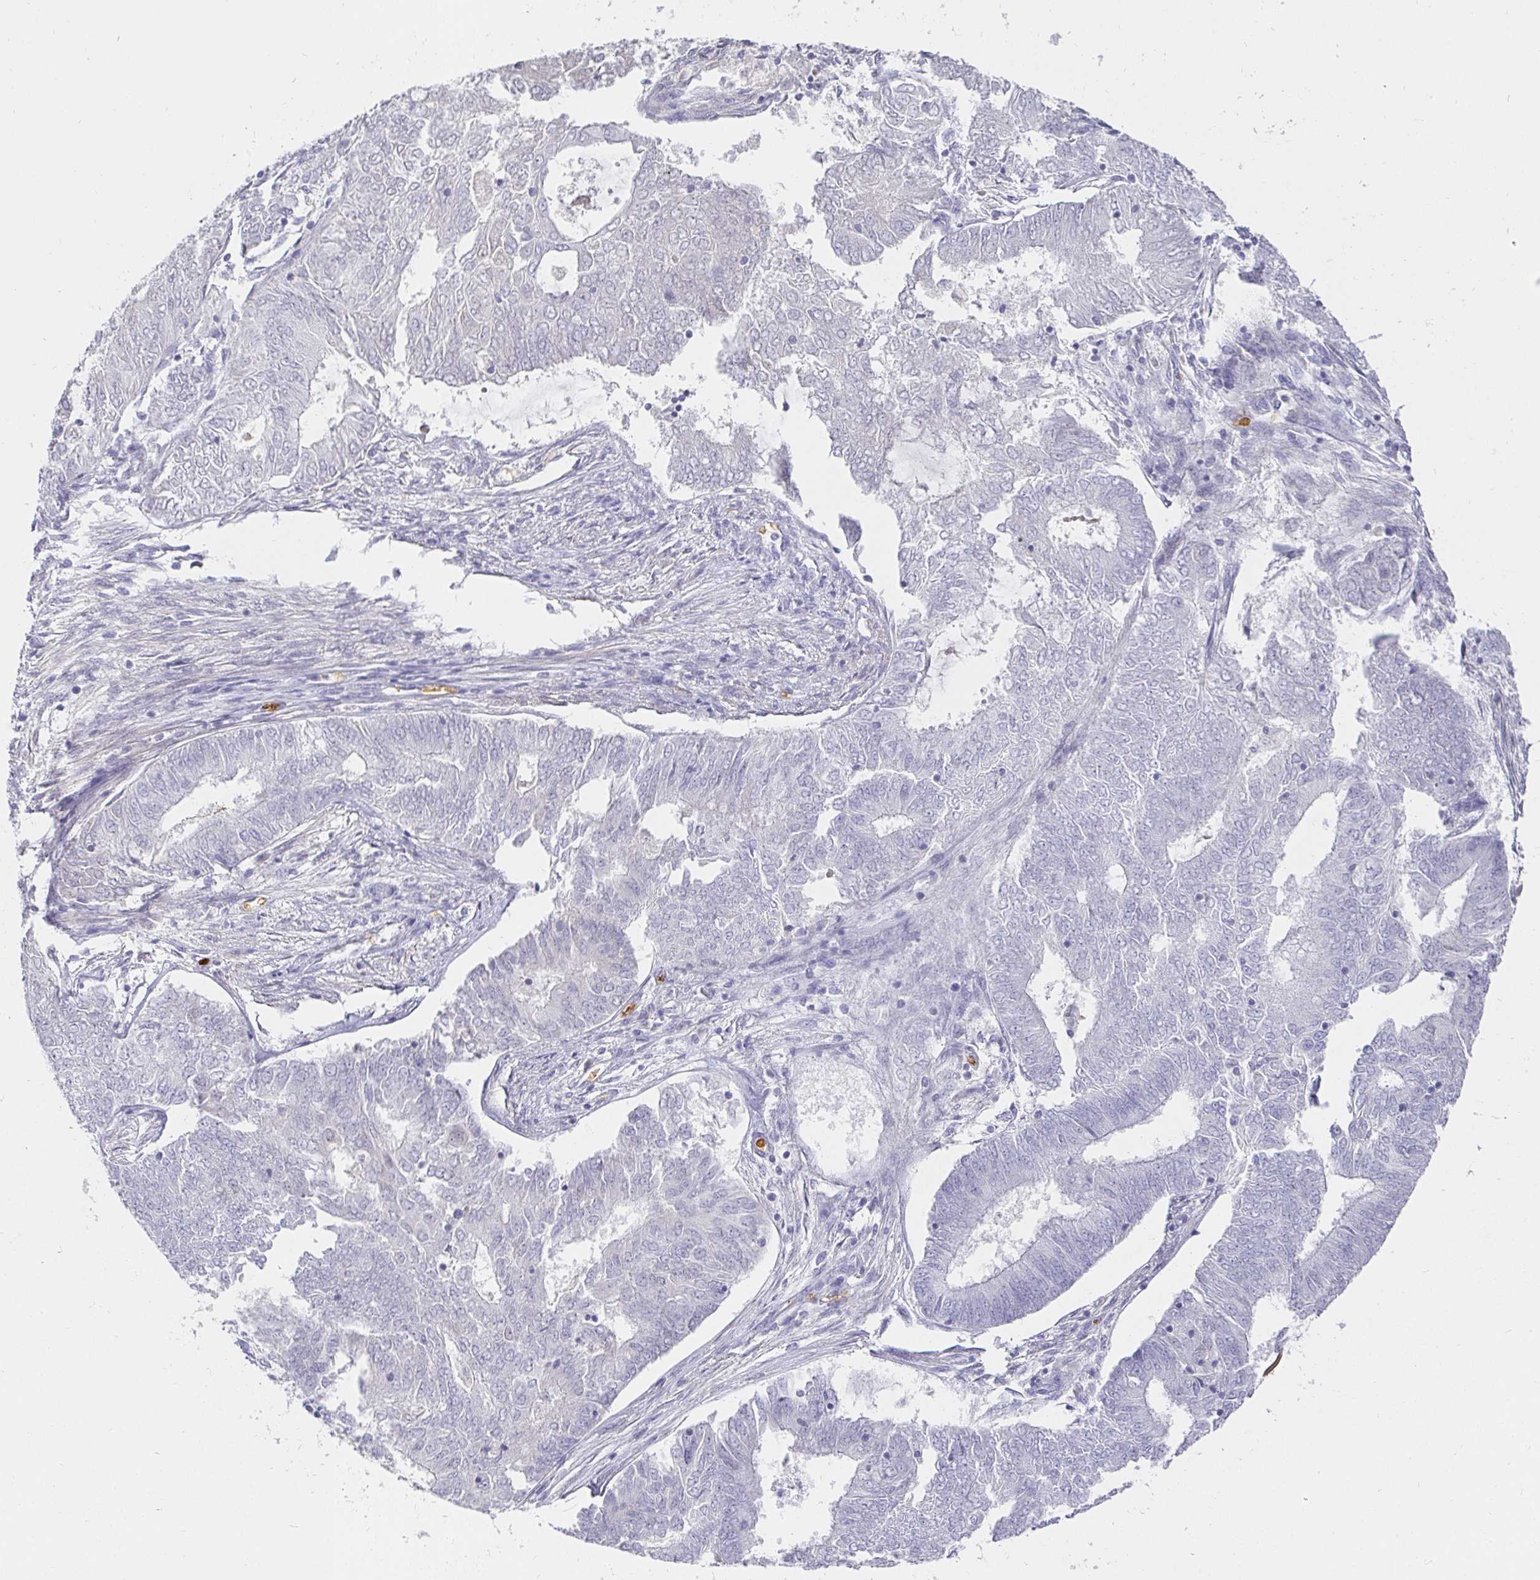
{"staining": {"intensity": "negative", "quantity": "none", "location": "none"}, "tissue": "endometrial cancer", "cell_type": "Tumor cells", "image_type": "cancer", "snomed": [{"axis": "morphology", "description": "Adenocarcinoma, NOS"}, {"axis": "topography", "description": "Endometrium"}], "caption": "Protein analysis of endometrial adenocarcinoma demonstrates no significant staining in tumor cells.", "gene": "FGF21", "patient": {"sex": "female", "age": 62}}